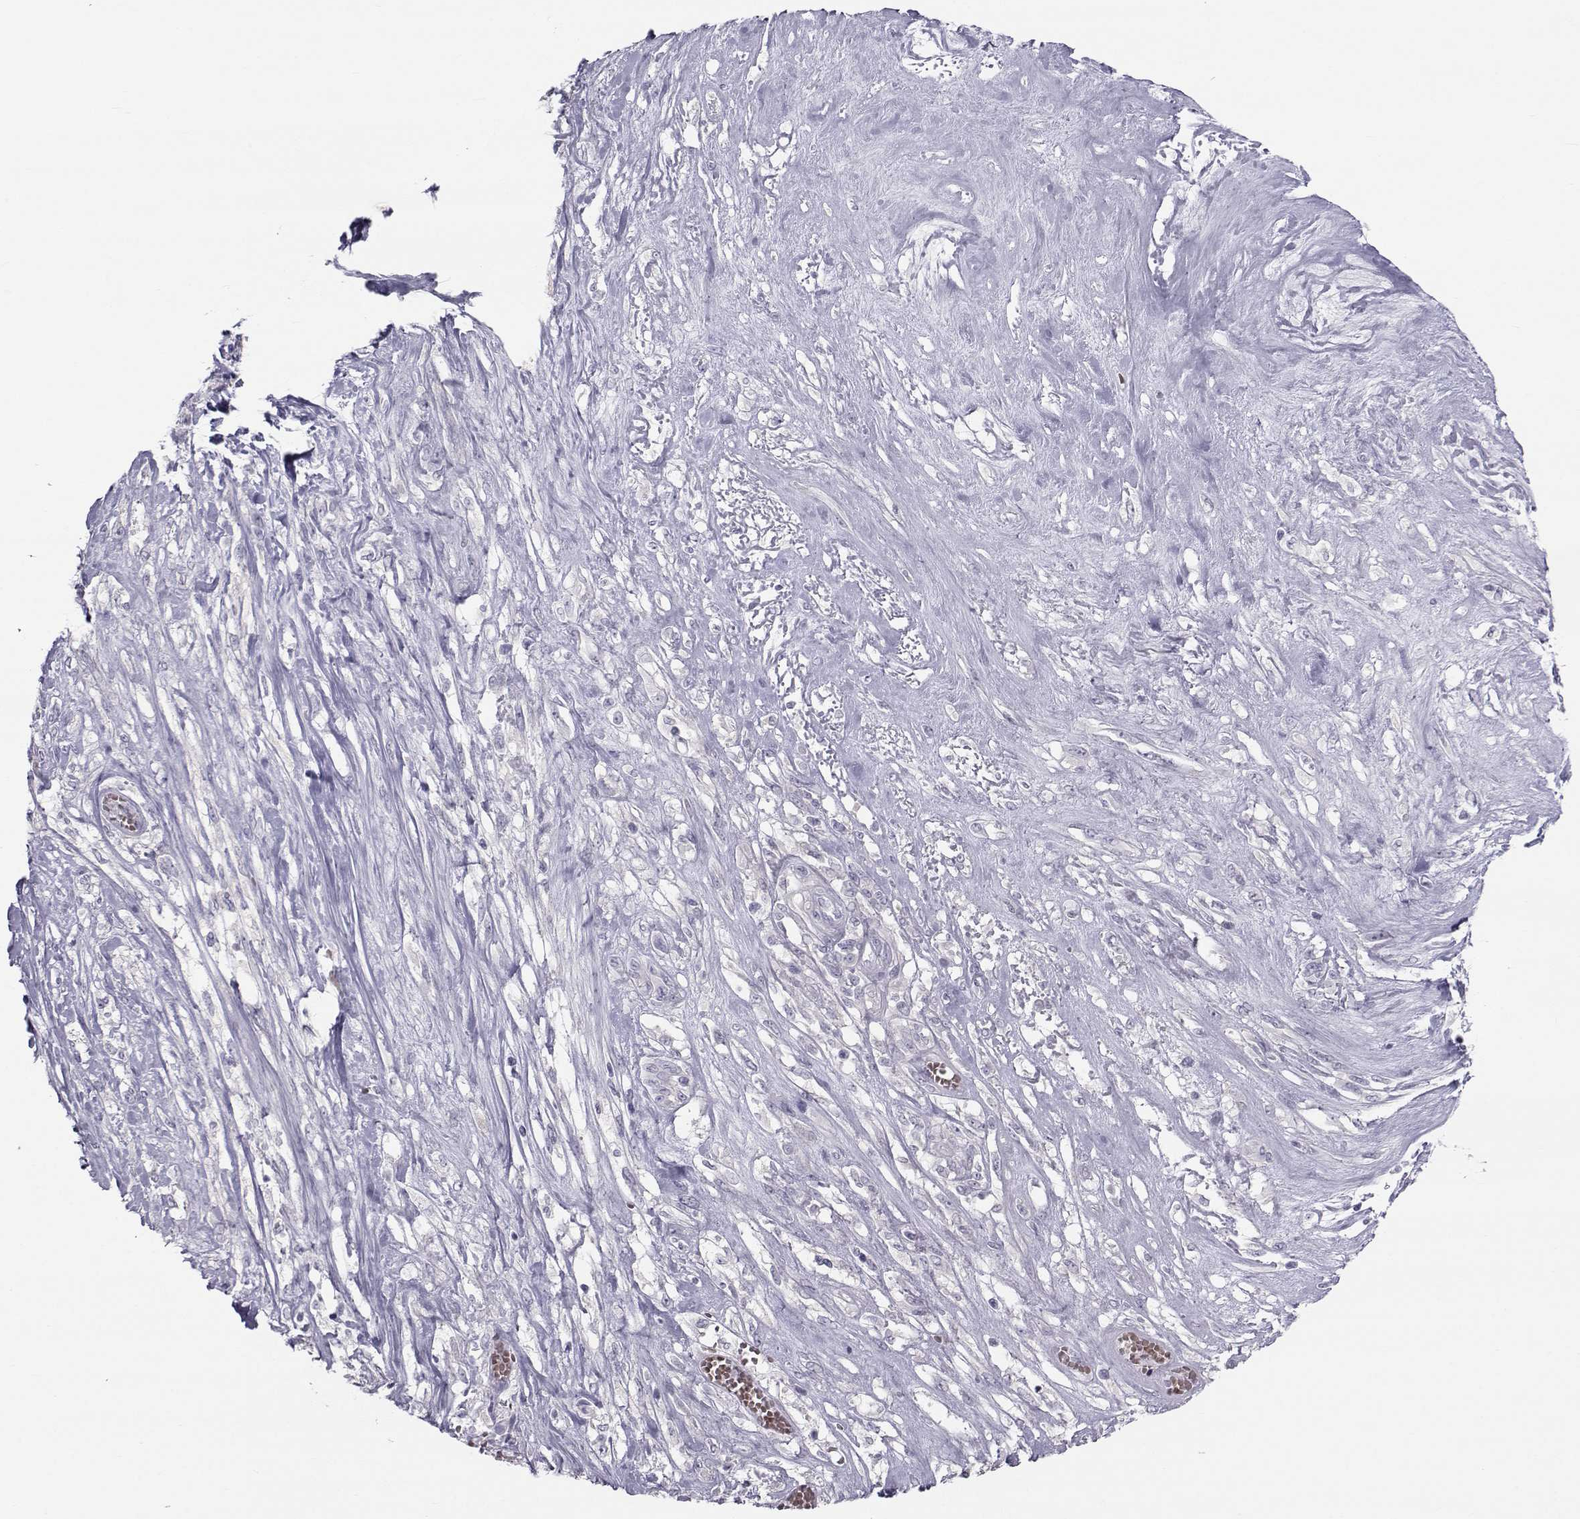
{"staining": {"intensity": "negative", "quantity": "none", "location": "none"}, "tissue": "melanoma", "cell_type": "Tumor cells", "image_type": "cancer", "snomed": [{"axis": "morphology", "description": "Malignant melanoma, NOS"}, {"axis": "topography", "description": "Skin"}], "caption": "This is a photomicrograph of immunohistochemistry staining of melanoma, which shows no expression in tumor cells.", "gene": "GARIN3", "patient": {"sex": "female", "age": 91}}